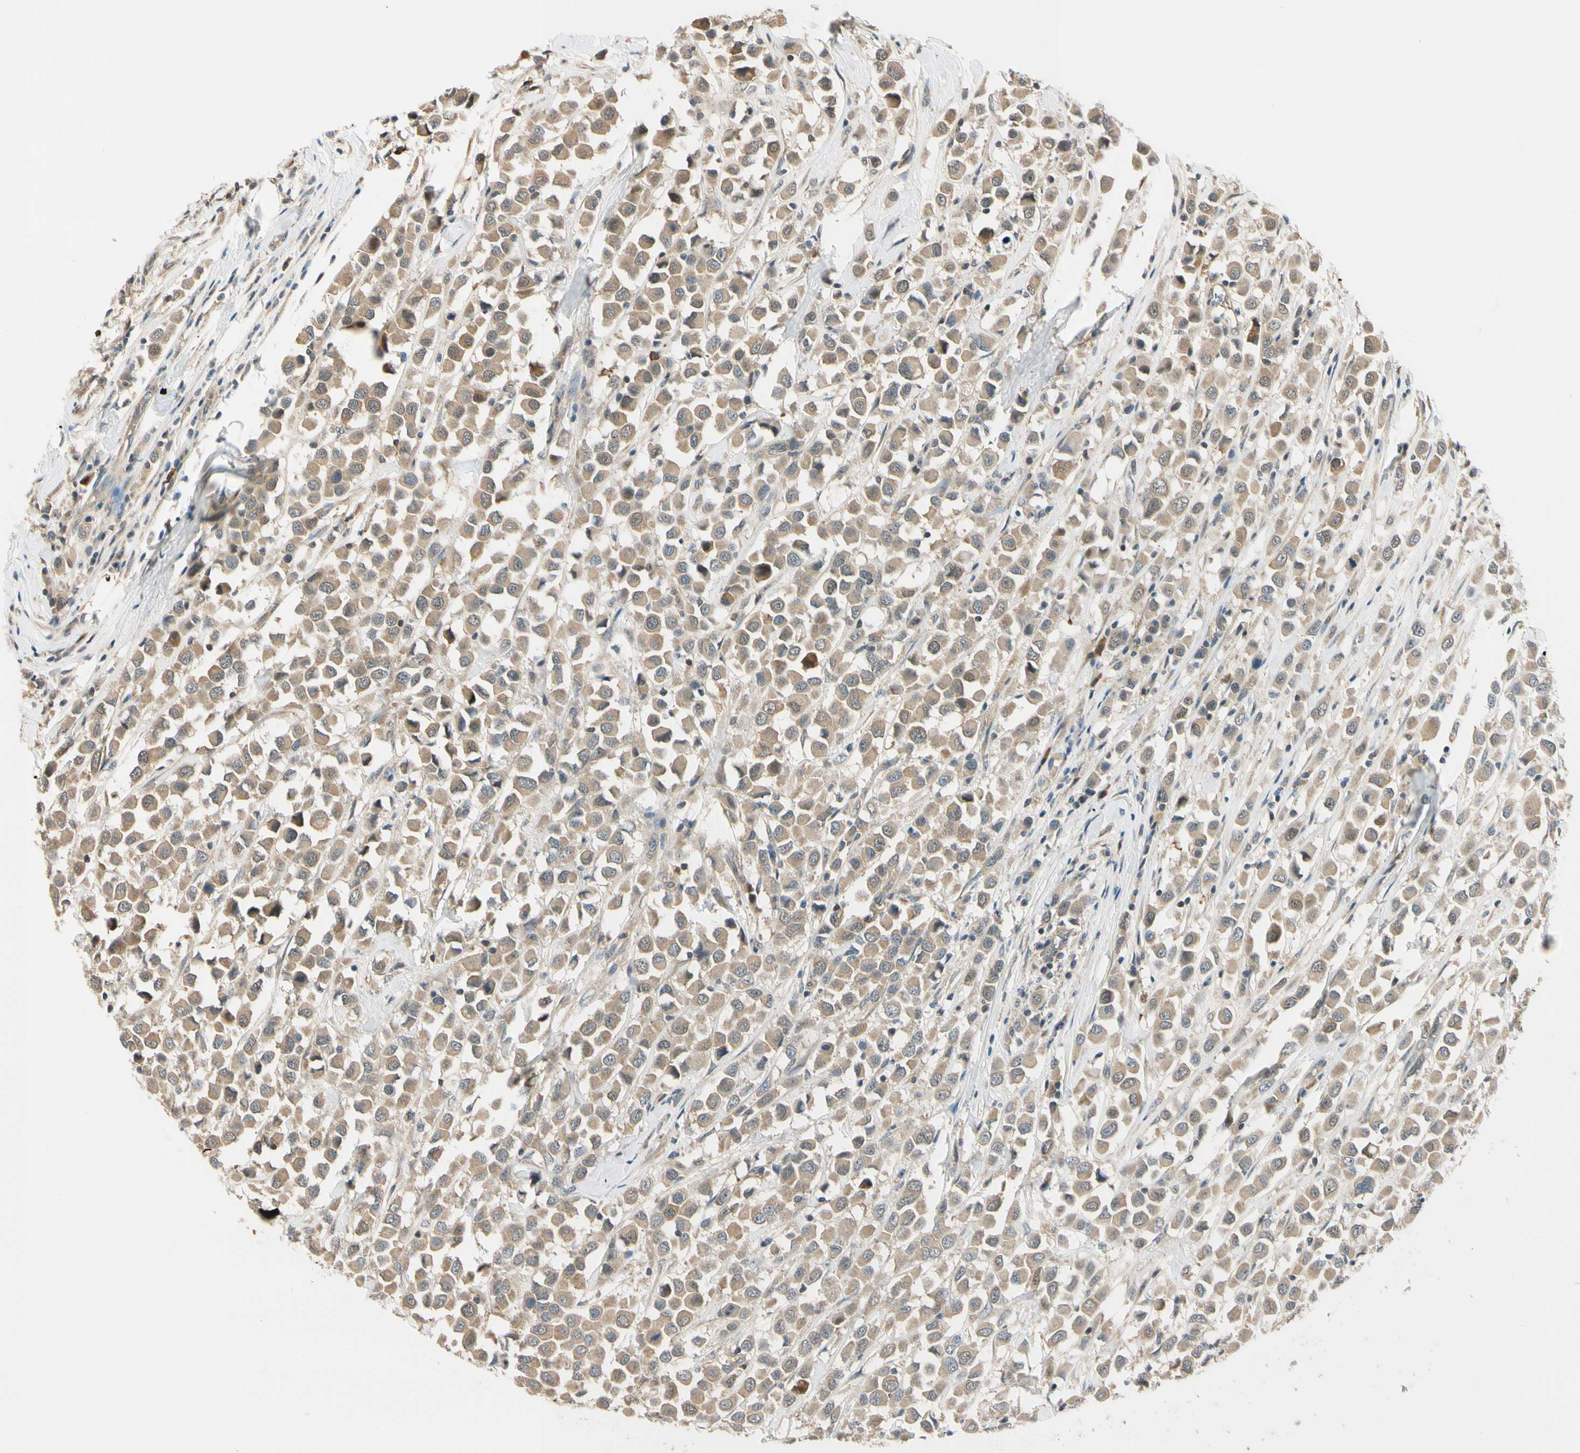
{"staining": {"intensity": "moderate", "quantity": ">75%", "location": "cytoplasmic/membranous"}, "tissue": "breast cancer", "cell_type": "Tumor cells", "image_type": "cancer", "snomed": [{"axis": "morphology", "description": "Duct carcinoma"}, {"axis": "topography", "description": "Breast"}], "caption": "This photomicrograph shows immunohistochemistry staining of human breast cancer (intraductal carcinoma), with medium moderate cytoplasmic/membranous staining in about >75% of tumor cells.", "gene": "RASGRF1", "patient": {"sex": "female", "age": 61}}